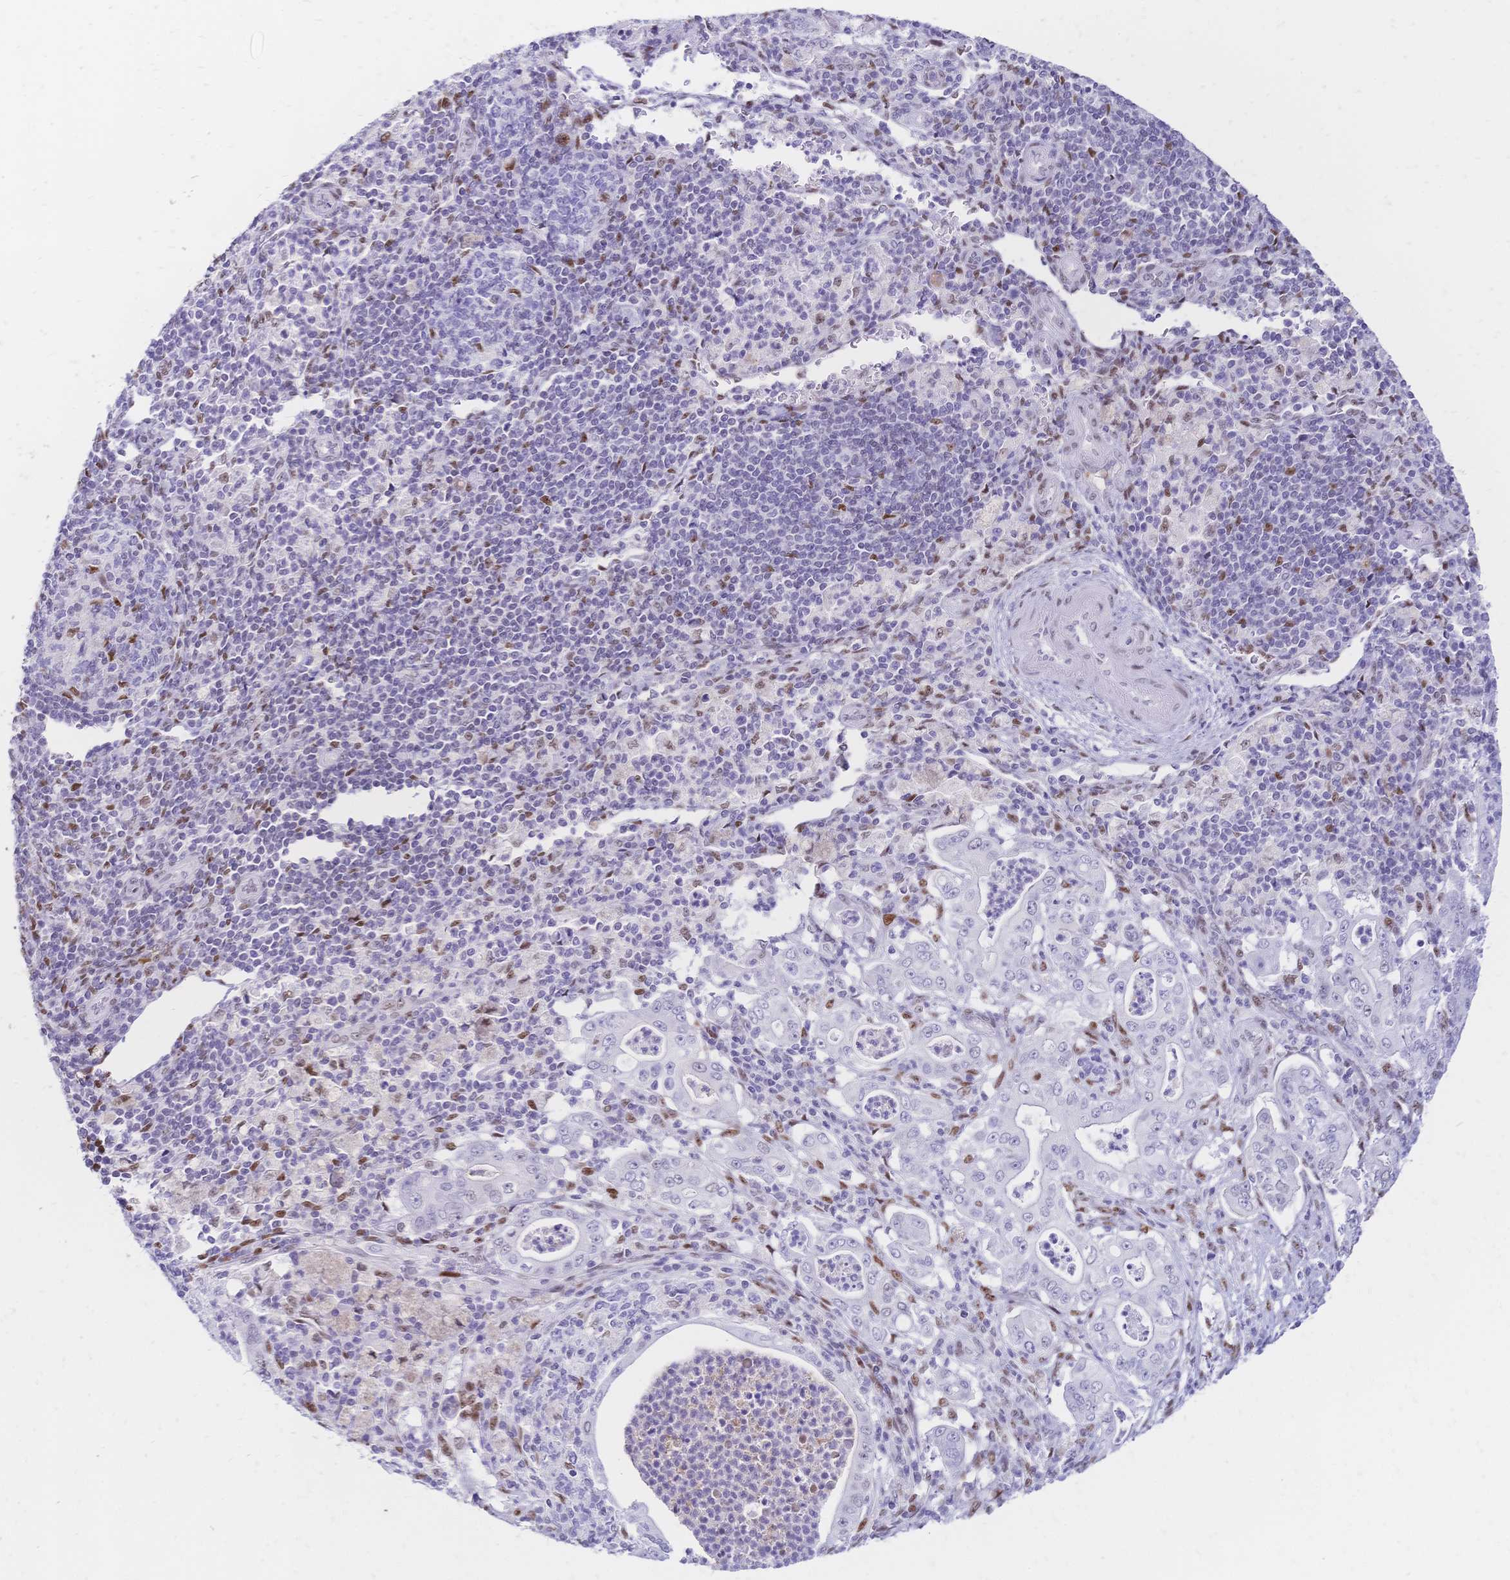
{"staining": {"intensity": "negative", "quantity": "none", "location": "none"}, "tissue": "pancreatic cancer", "cell_type": "Tumor cells", "image_type": "cancer", "snomed": [{"axis": "morphology", "description": "Adenocarcinoma, NOS"}, {"axis": "topography", "description": "Pancreas"}], "caption": "This is a micrograph of immunohistochemistry staining of adenocarcinoma (pancreatic), which shows no positivity in tumor cells.", "gene": "NFIC", "patient": {"sex": "male", "age": 71}}